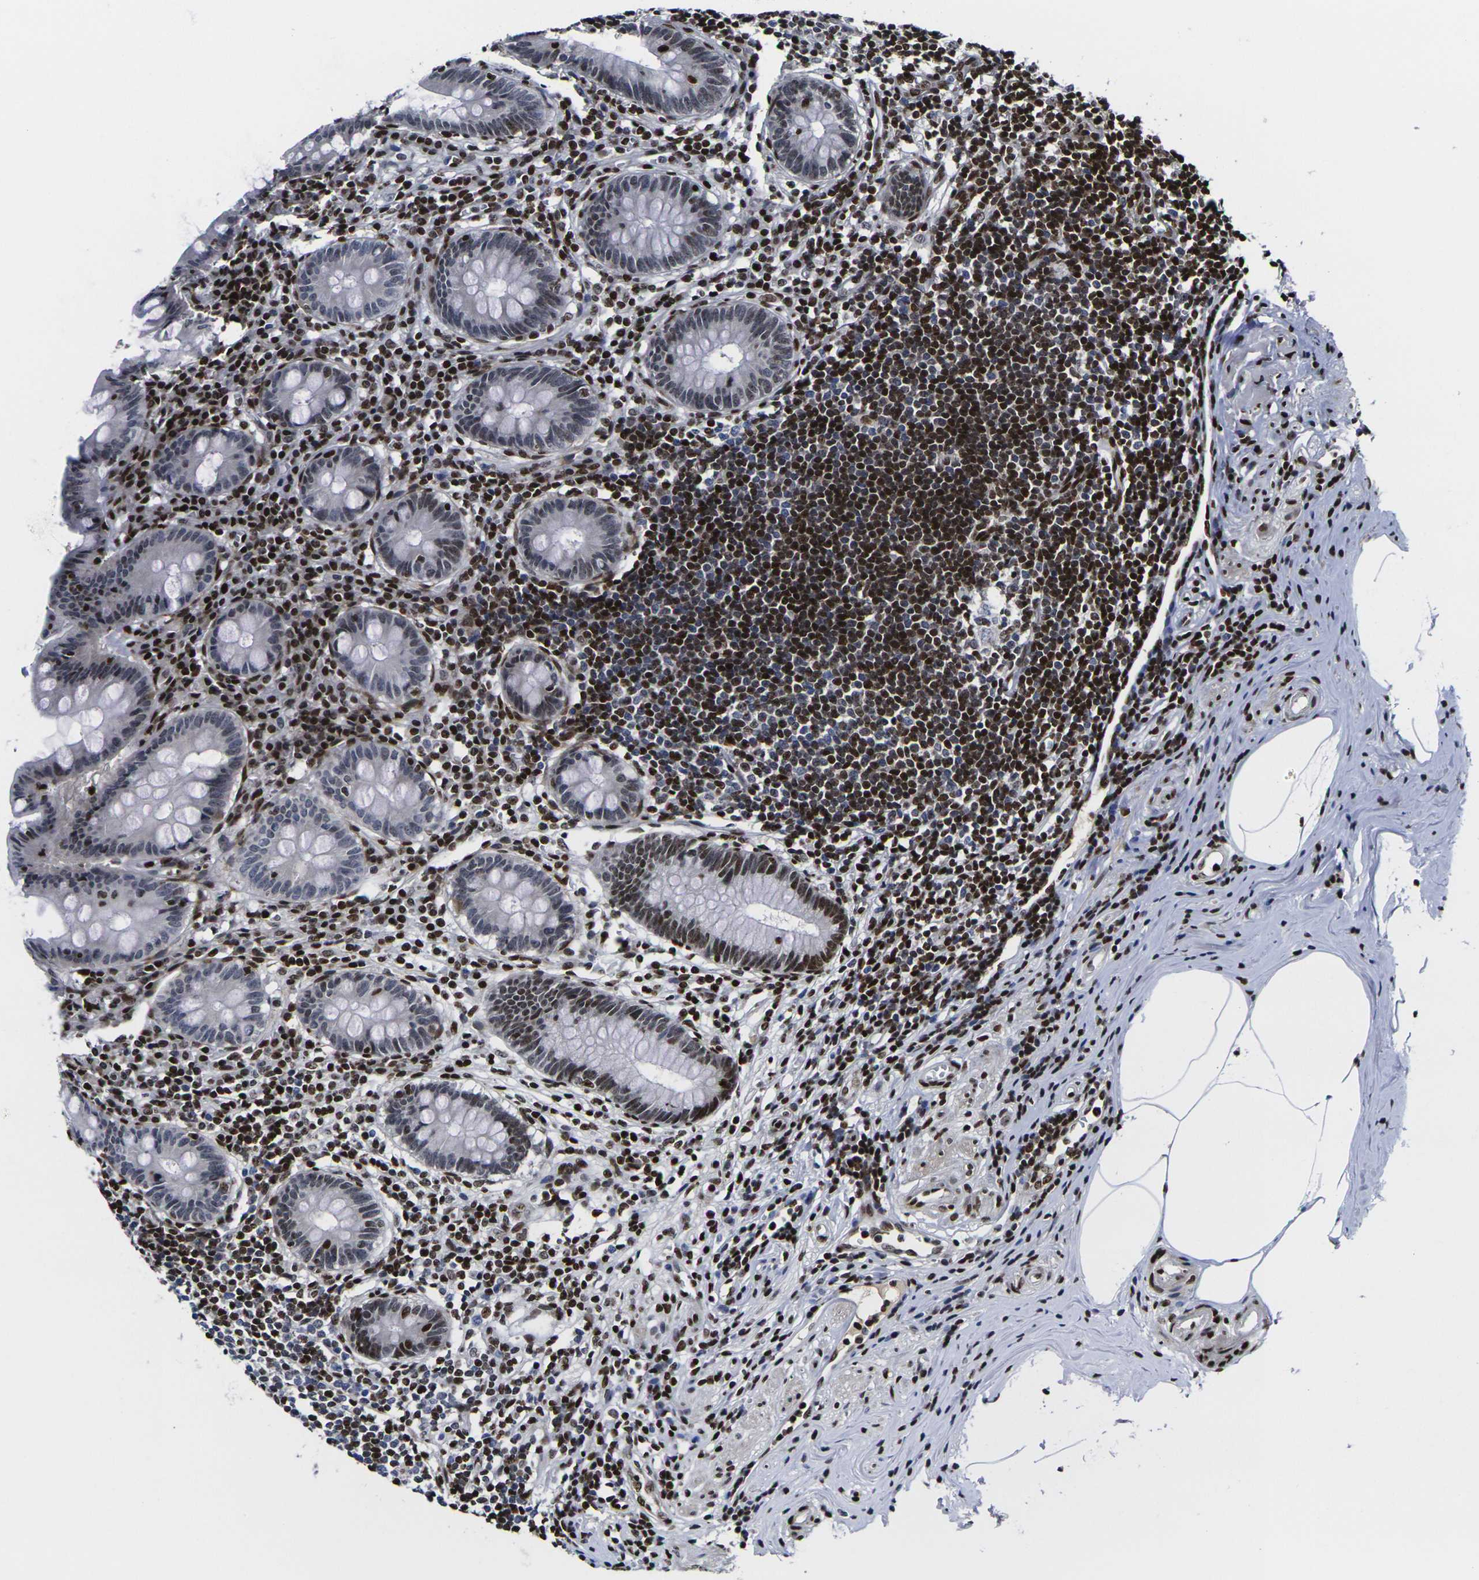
{"staining": {"intensity": "moderate", "quantity": "<25%", "location": "nuclear"}, "tissue": "appendix", "cell_type": "Glandular cells", "image_type": "normal", "snomed": [{"axis": "morphology", "description": "Normal tissue, NOS"}, {"axis": "topography", "description": "Appendix"}], "caption": "Appendix stained with immunohistochemistry displays moderate nuclear staining in about <25% of glandular cells. Using DAB (brown) and hematoxylin (blue) stains, captured at high magnification using brightfield microscopy.", "gene": "H1", "patient": {"sex": "female", "age": 50}}